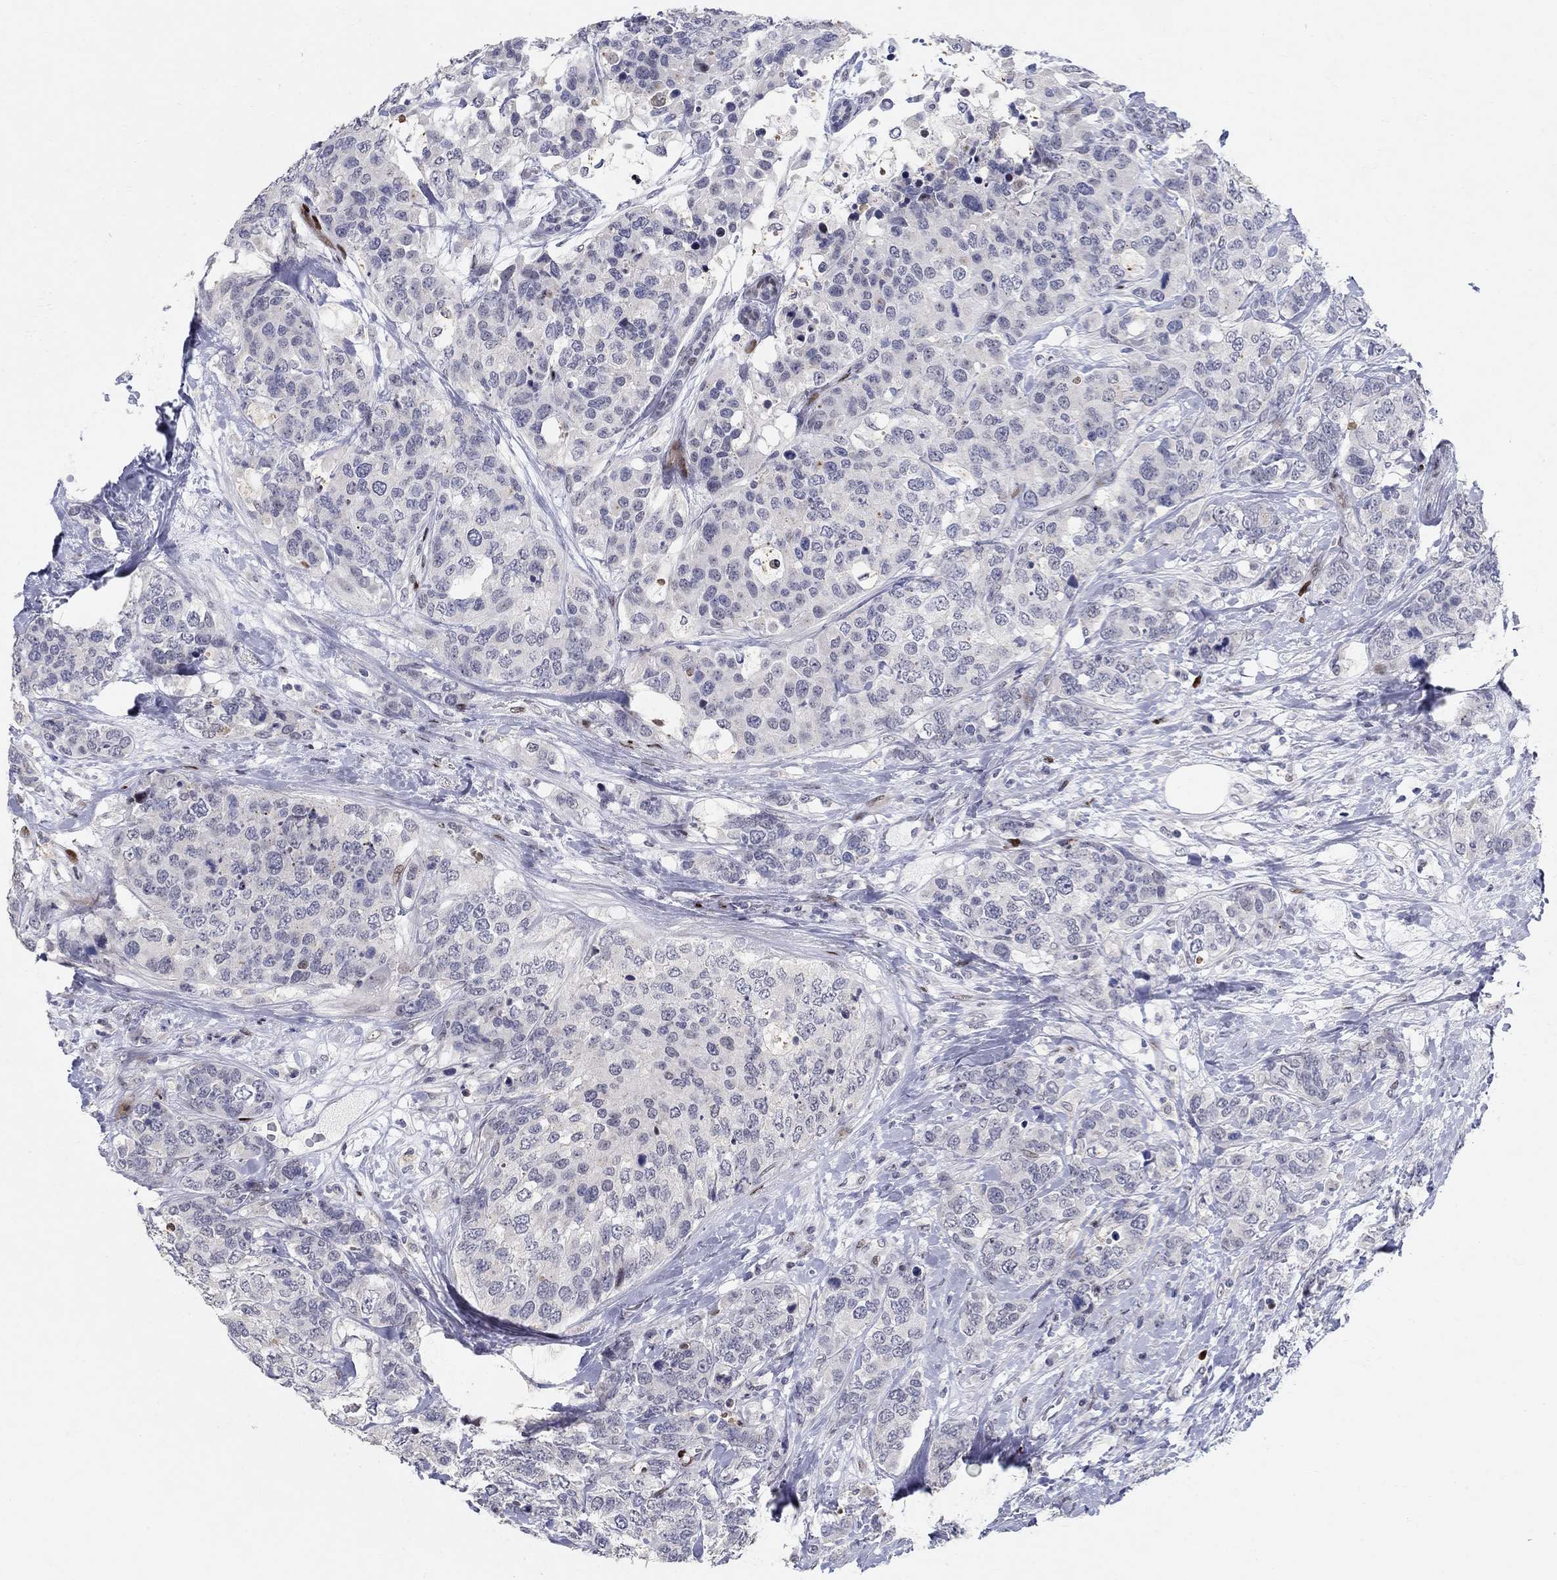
{"staining": {"intensity": "negative", "quantity": "none", "location": "none"}, "tissue": "breast cancer", "cell_type": "Tumor cells", "image_type": "cancer", "snomed": [{"axis": "morphology", "description": "Lobular carcinoma"}, {"axis": "topography", "description": "Breast"}], "caption": "Breast cancer (lobular carcinoma) stained for a protein using immunohistochemistry shows no expression tumor cells.", "gene": "RAPGEF5", "patient": {"sex": "female", "age": 59}}